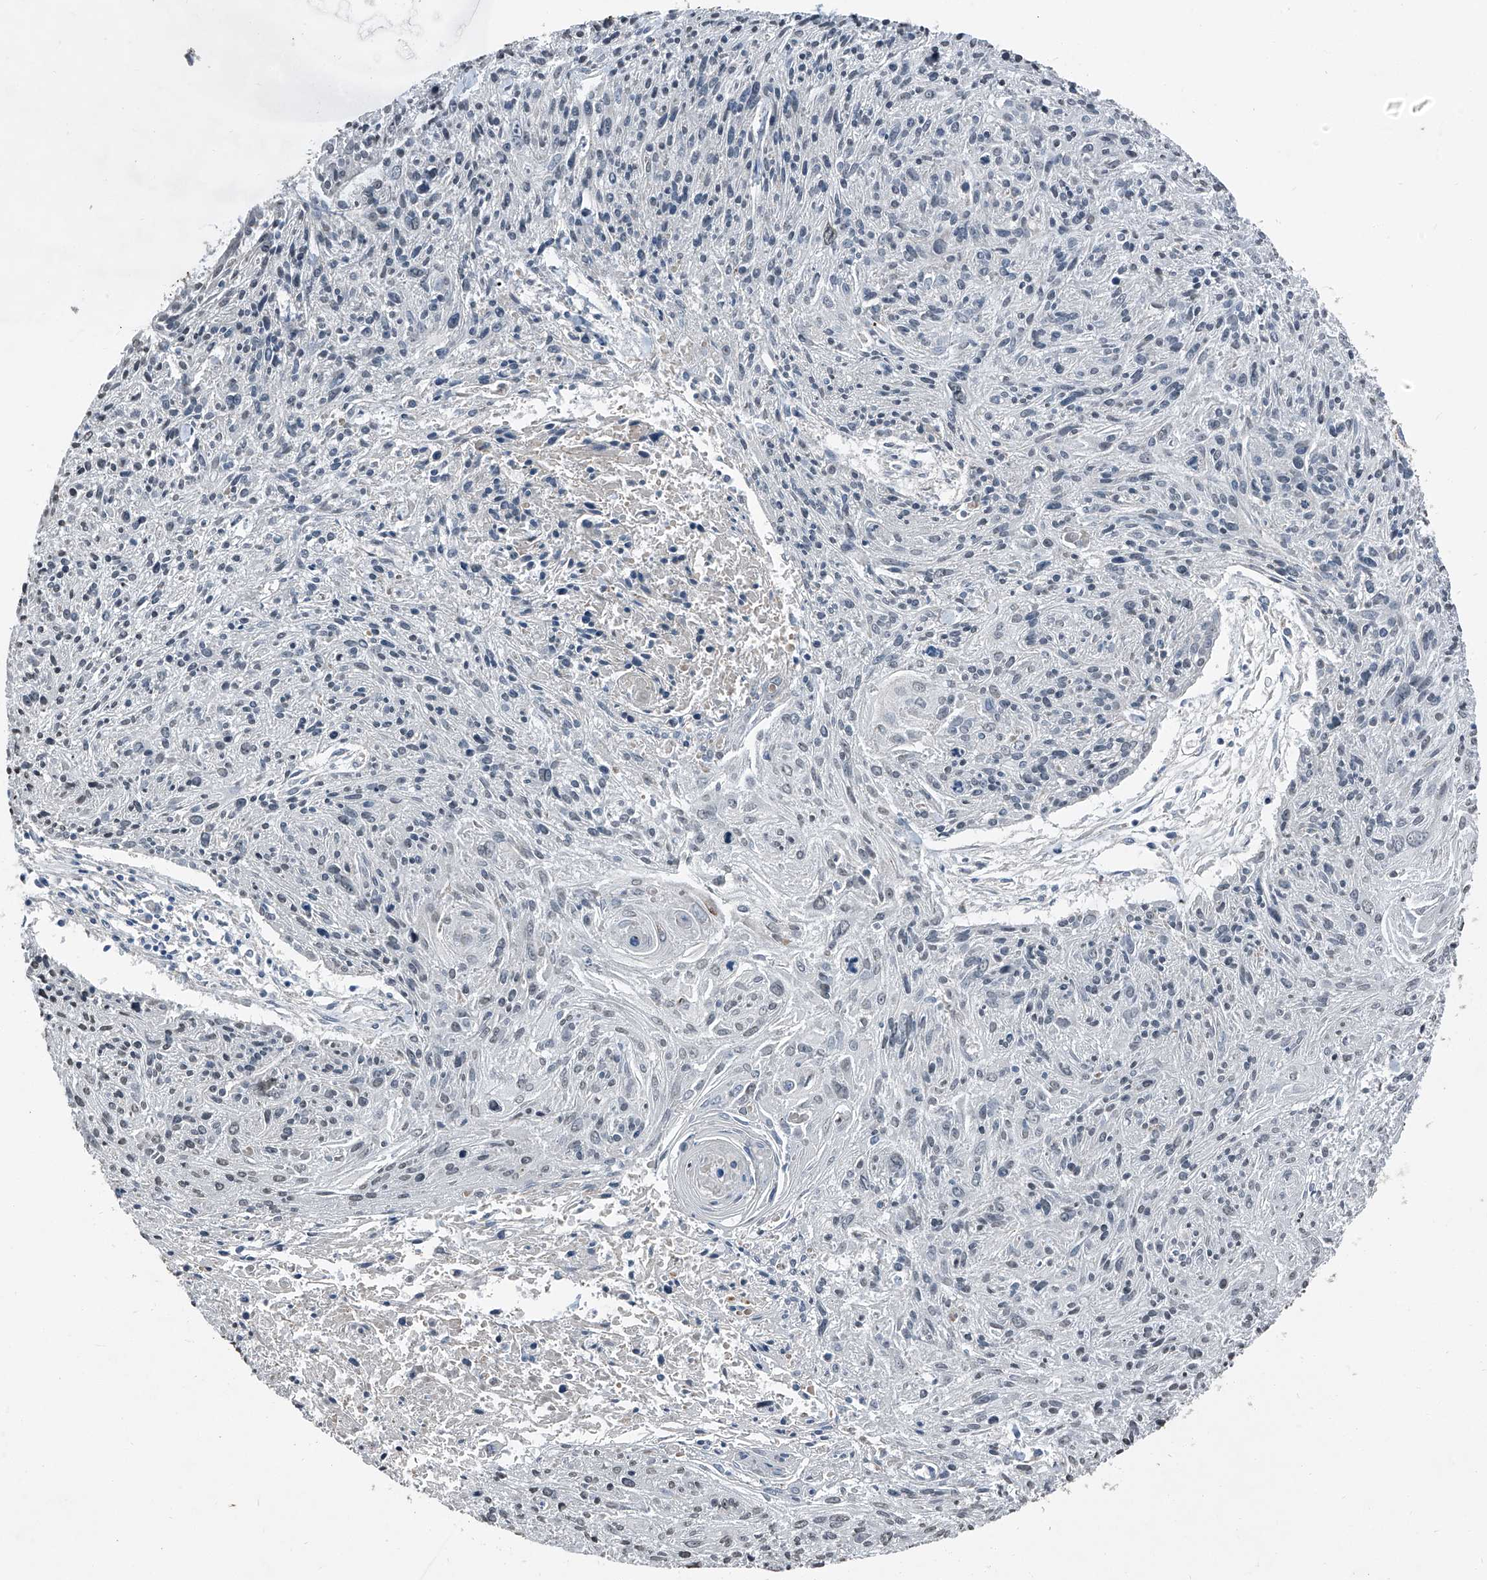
{"staining": {"intensity": "negative", "quantity": "none", "location": "none"}, "tissue": "cervical cancer", "cell_type": "Tumor cells", "image_type": "cancer", "snomed": [{"axis": "morphology", "description": "Squamous cell carcinoma, NOS"}, {"axis": "topography", "description": "Cervix"}], "caption": "The micrograph demonstrates no staining of tumor cells in squamous cell carcinoma (cervical). (Immunohistochemistry (ihc), brightfield microscopy, high magnification).", "gene": "CHRNA7", "patient": {"sex": "female", "age": 51}}